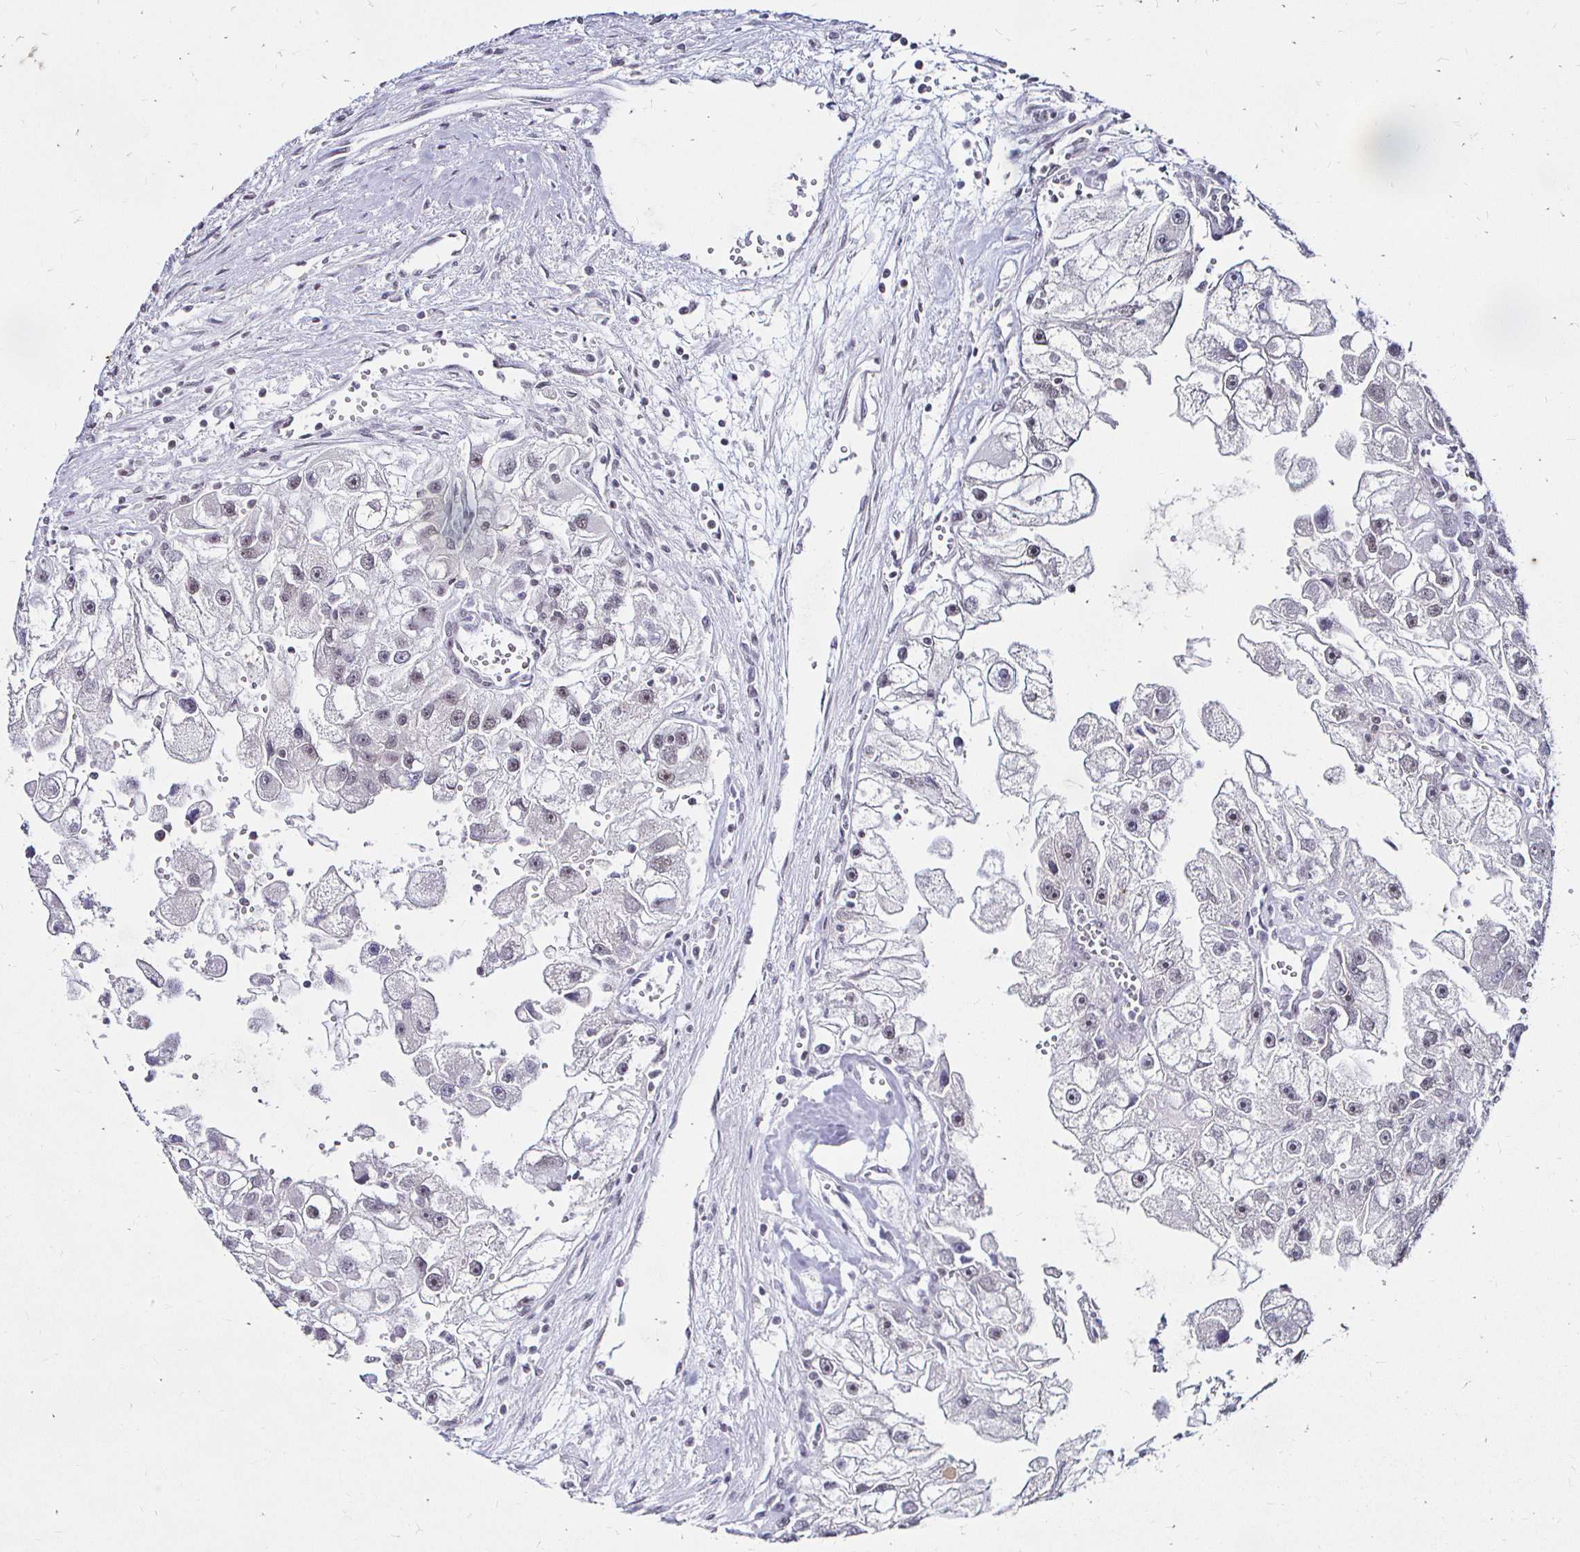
{"staining": {"intensity": "weak", "quantity": "<25%", "location": "nuclear"}, "tissue": "renal cancer", "cell_type": "Tumor cells", "image_type": "cancer", "snomed": [{"axis": "morphology", "description": "Adenocarcinoma, NOS"}, {"axis": "topography", "description": "Kidney"}], "caption": "An image of adenocarcinoma (renal) stained for a protein reveals no brown staining in tumor cells. Nuclei are stained in blue.", "gene": "SIN3A", "patient": {"sex": "male", "age": 63}}